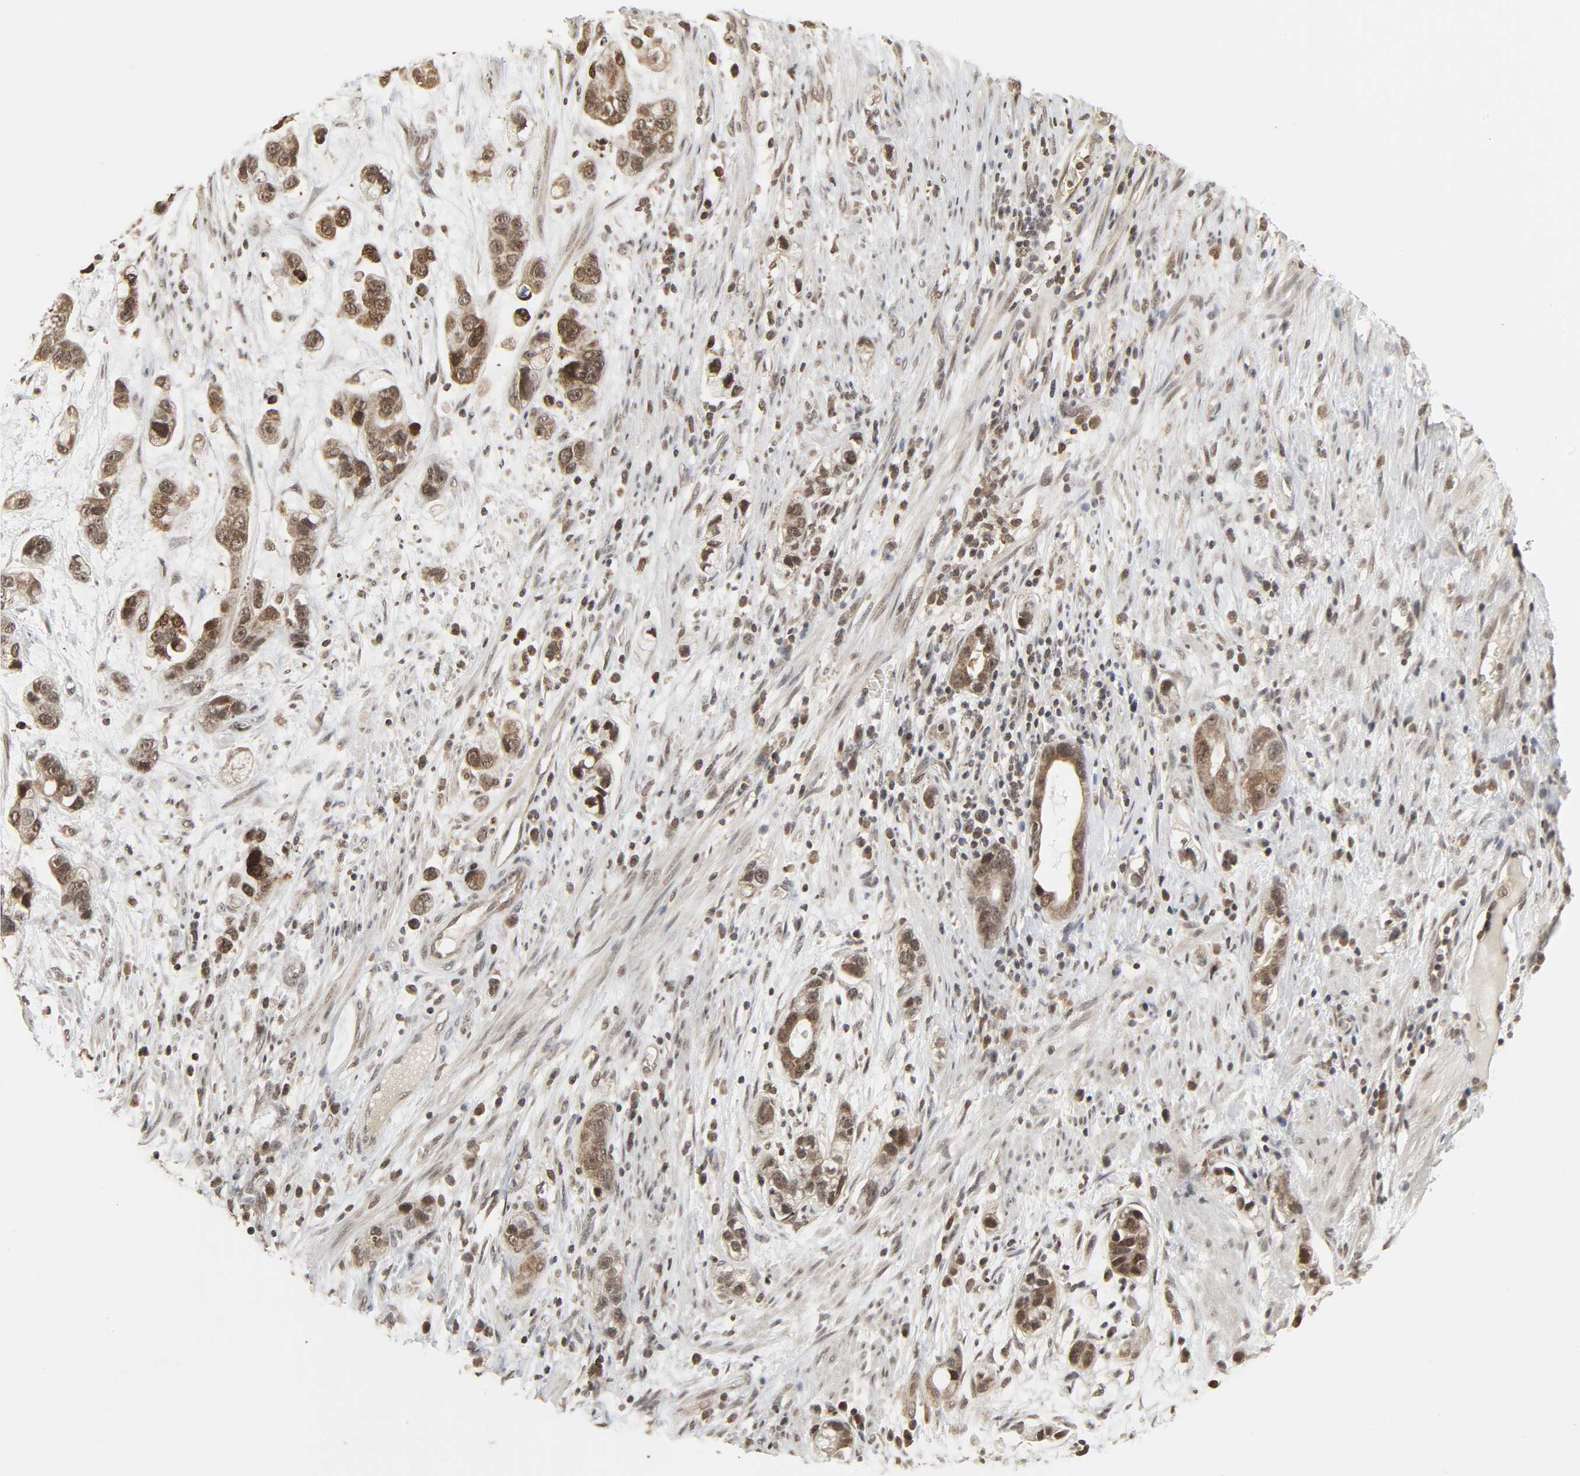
{"staining": {"intensity": "moderate", "quantity": ">75%", "location": "cytoplasmic/membranous,nuclear"}, "tissue": "stomach cancer", "cell_type": "Tumor cells", "image_type": "cancer", "snomed": [{"axis": "morphology", "description": "Adenocarcinoma, NOS"}, {"axis": "topography", "description": "Stomach, lower"}], "caption": "There is medium levels of moderate cytoplasmic/membranous and nuclear expression in tumor cells of stomach cancer, as demonstrated by immunohistochemical staining (brown color).", "gene": "XRCC1", "patient": {"sex": "female", "age": 93}}